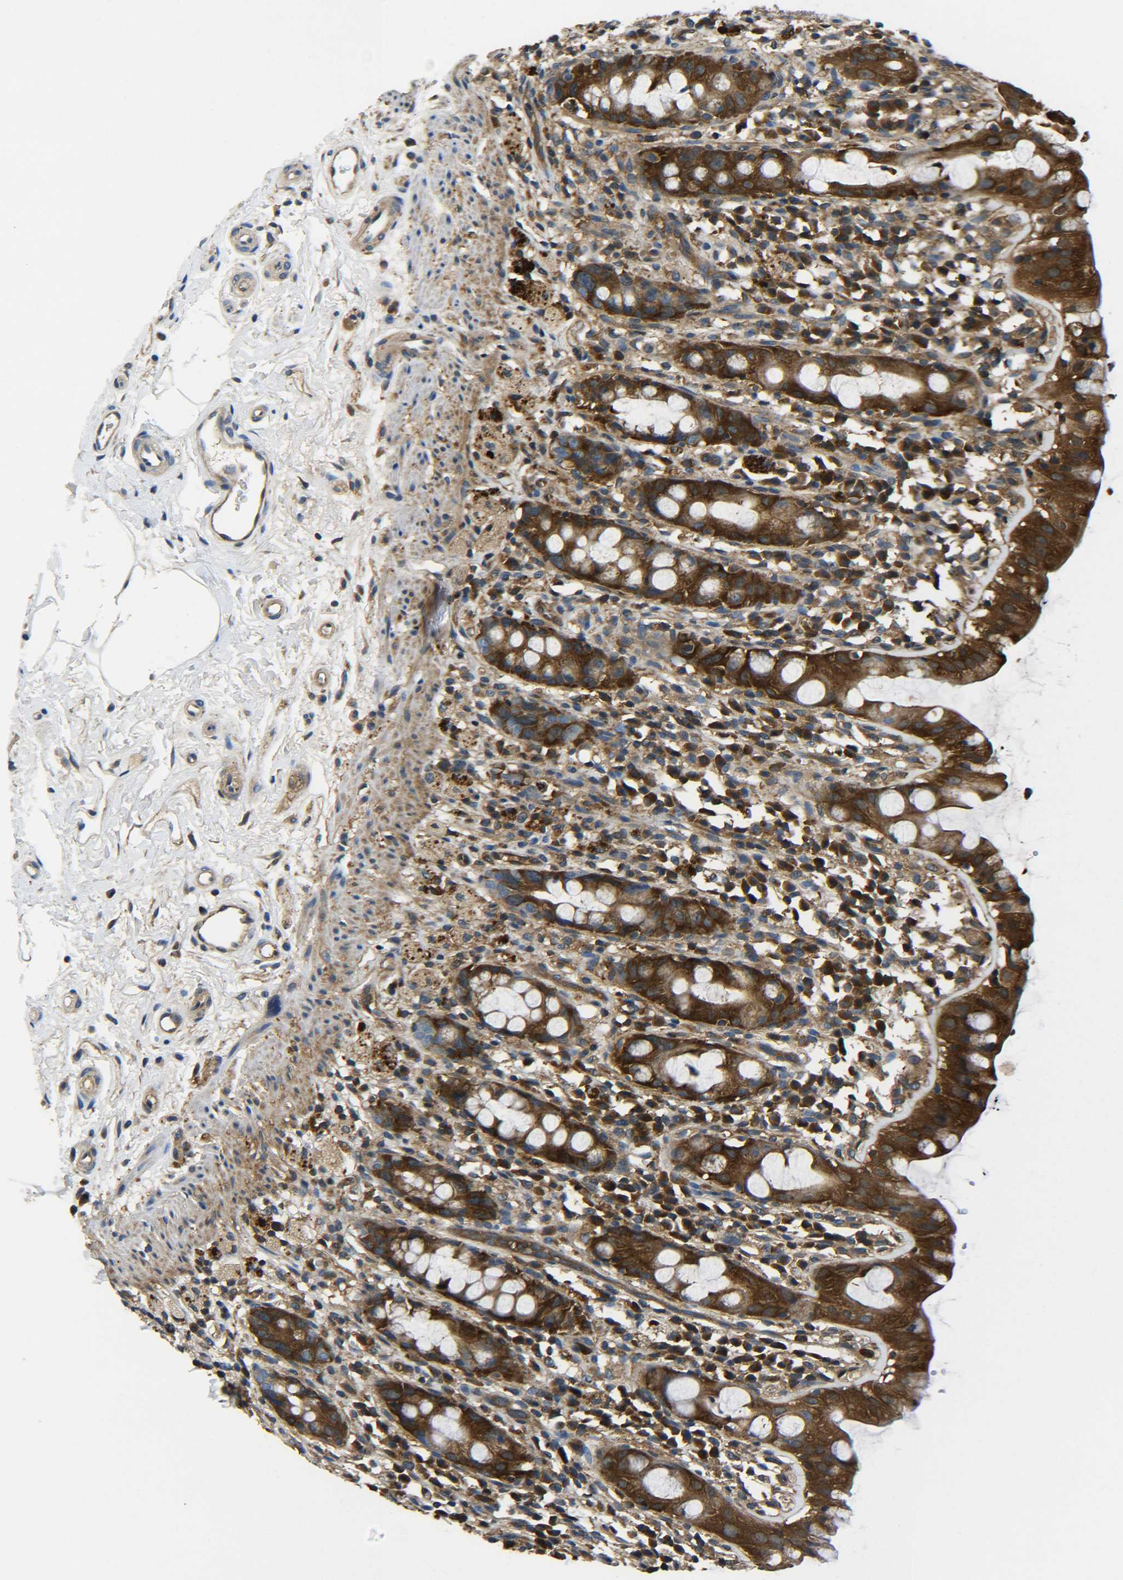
{"staining": {"intensity": "strong", "quantity": ">75%", "location": "cytoplasmic/membranous"}, "tissue": "rectum", "cell_type": "Glandular cells", "image_type": "normal", "snomed": [{"axis": "morphology", "description": "Normal tissue, NOS"}, {"axis": "topography", "description": "Rectum"}], "caption": "Protein analysis of normal rectum demonstrates strong cytoplasmic/membranous positivity in about >75% of glandular cells. (DAB IHC, brown staining for protein, blue staining for nuclei).", "gene": "PREB", "patient": {"sex": "male", "age": 44}}